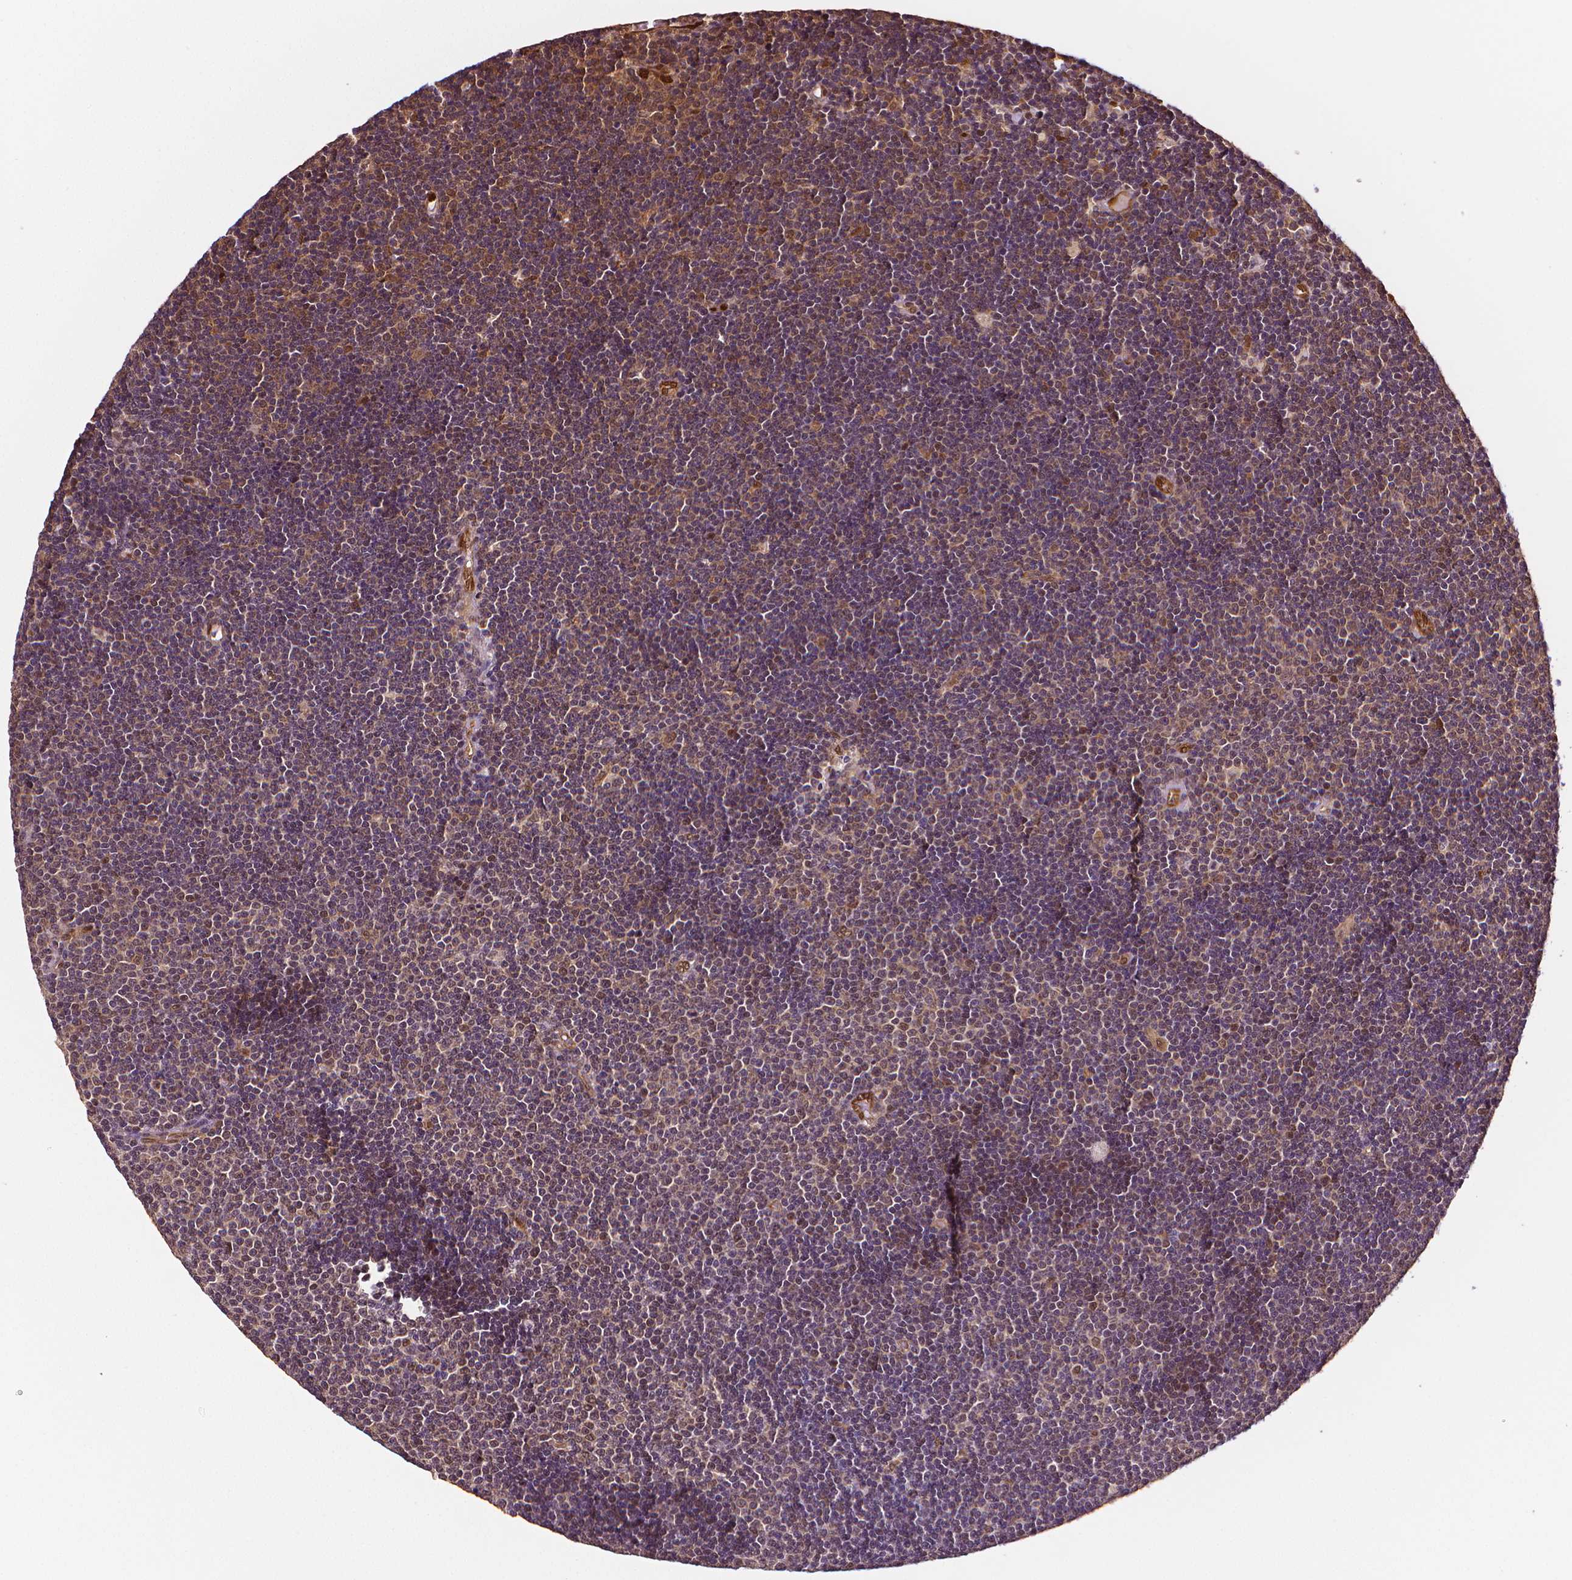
{"staining": {"intensity": "negative", "quantity": "none", "location": "none"}, "tissue": "lymphoma", "cell_type": "Tumor cells", "image_type": "cancer", "snomed": [{"axis": "morphology", "description": "Malignant lymphoma, non-Hodgkin's type, Low grade"}, {"axis": "topography", "description": "Brain"}], "caption": "High power microscopy image of an immunohistochemistry micrograph of lymphoma, revealing no significant expression in tumor cells.", "gene": "STAT3", "patient": {"sex": "female", "age": 66}}